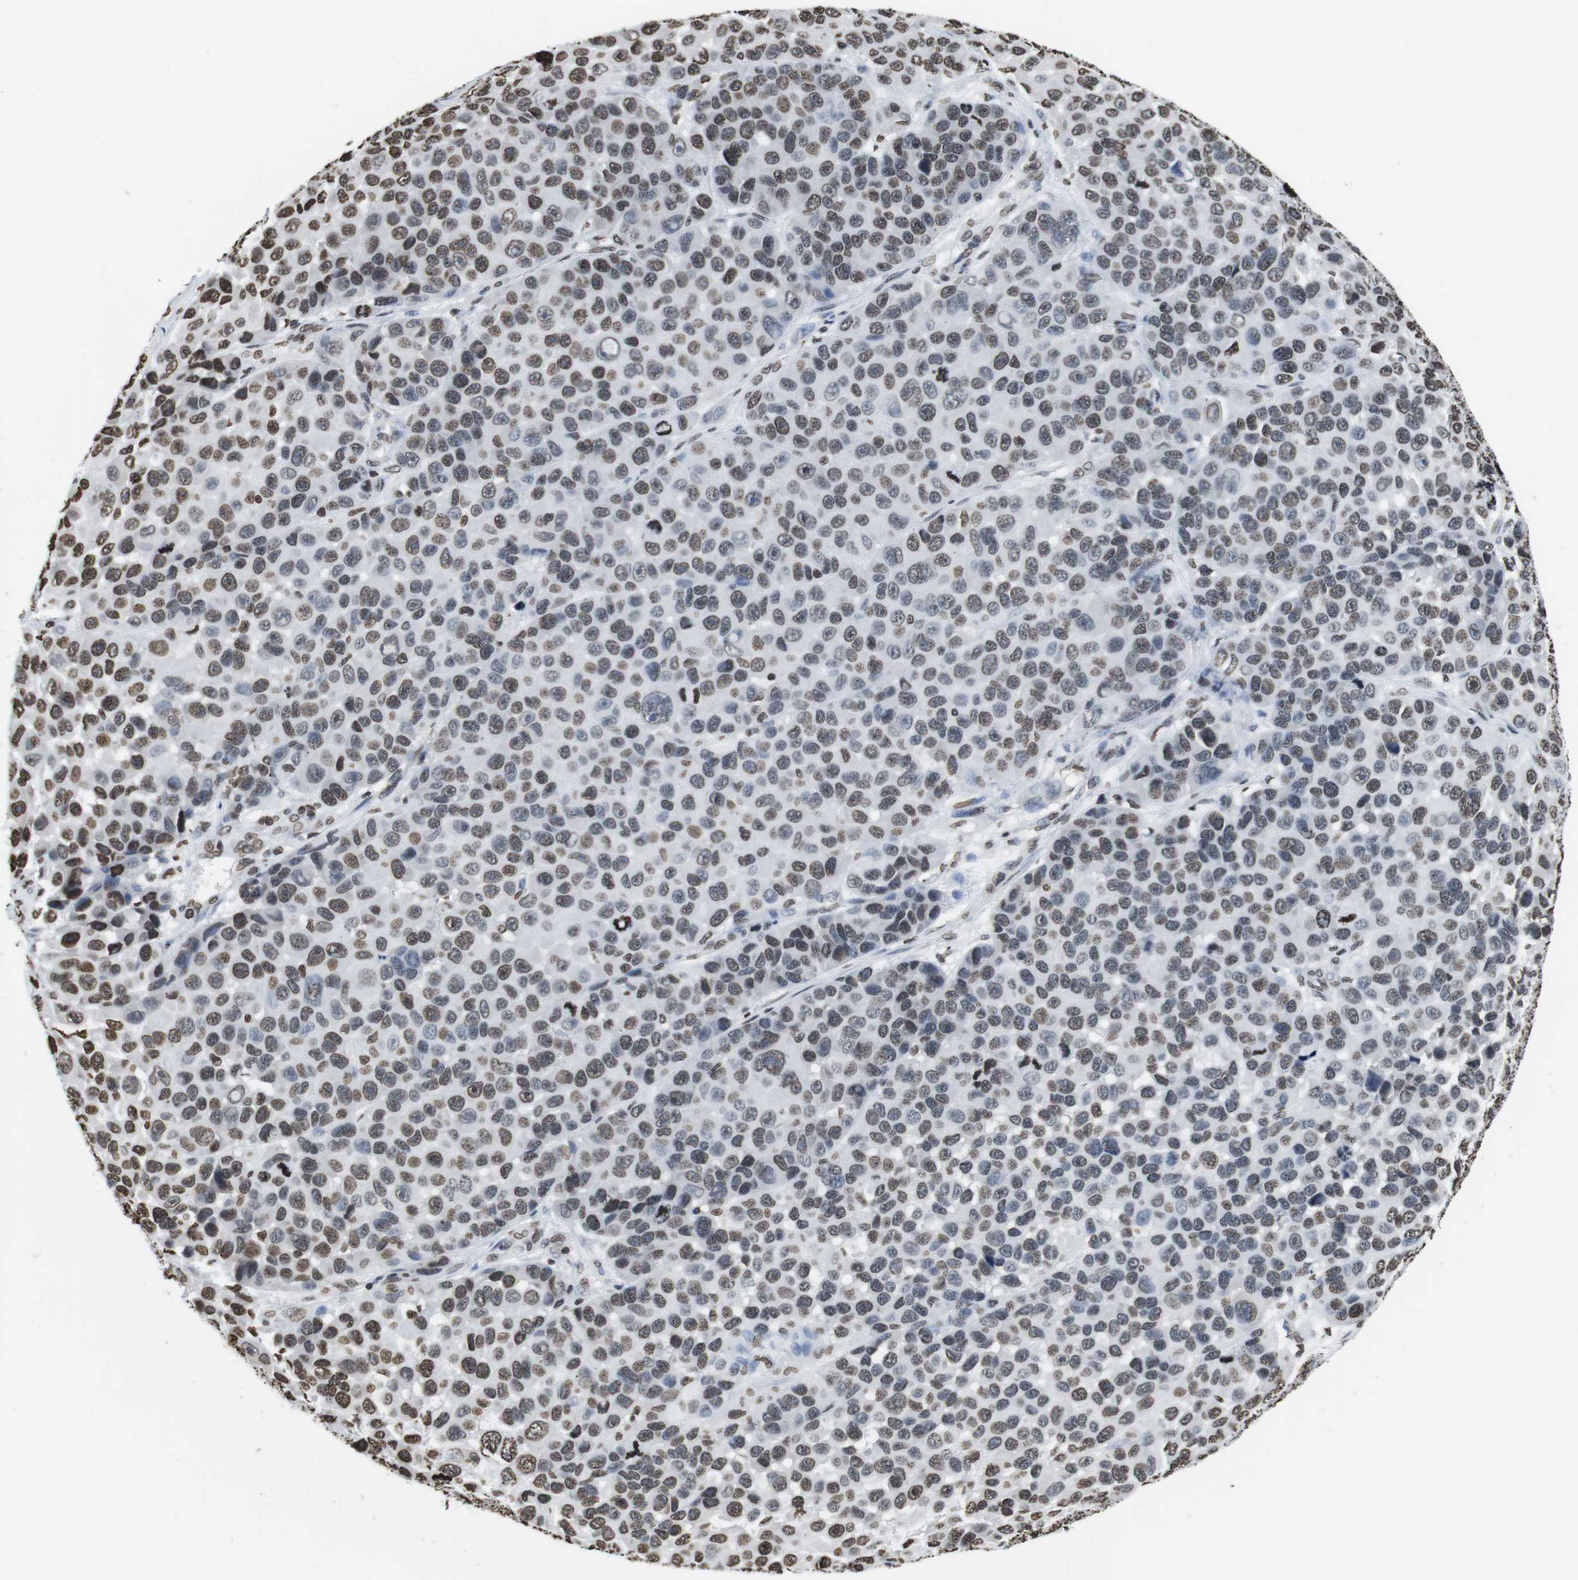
{"staining": {"intensity": "moderate", "quantity": "25%-75%", "location": "nuclear"}, "tissue": "melanoma", "cell_type": "Tumor cells", "image_type": "cancer", "snomed": [{"axis": "morphology", "description": "Malignant melanoma, NOS"}, {"axis": "topography", "description": "Skin"}], "caption": "Brown immunohistochemical staining in melanoma demonstrates moderate nuclear staining in approximately 25%-75% of tumor cells.", "gene": "BSX", "patient": {"sex": "male", "age": 53}}